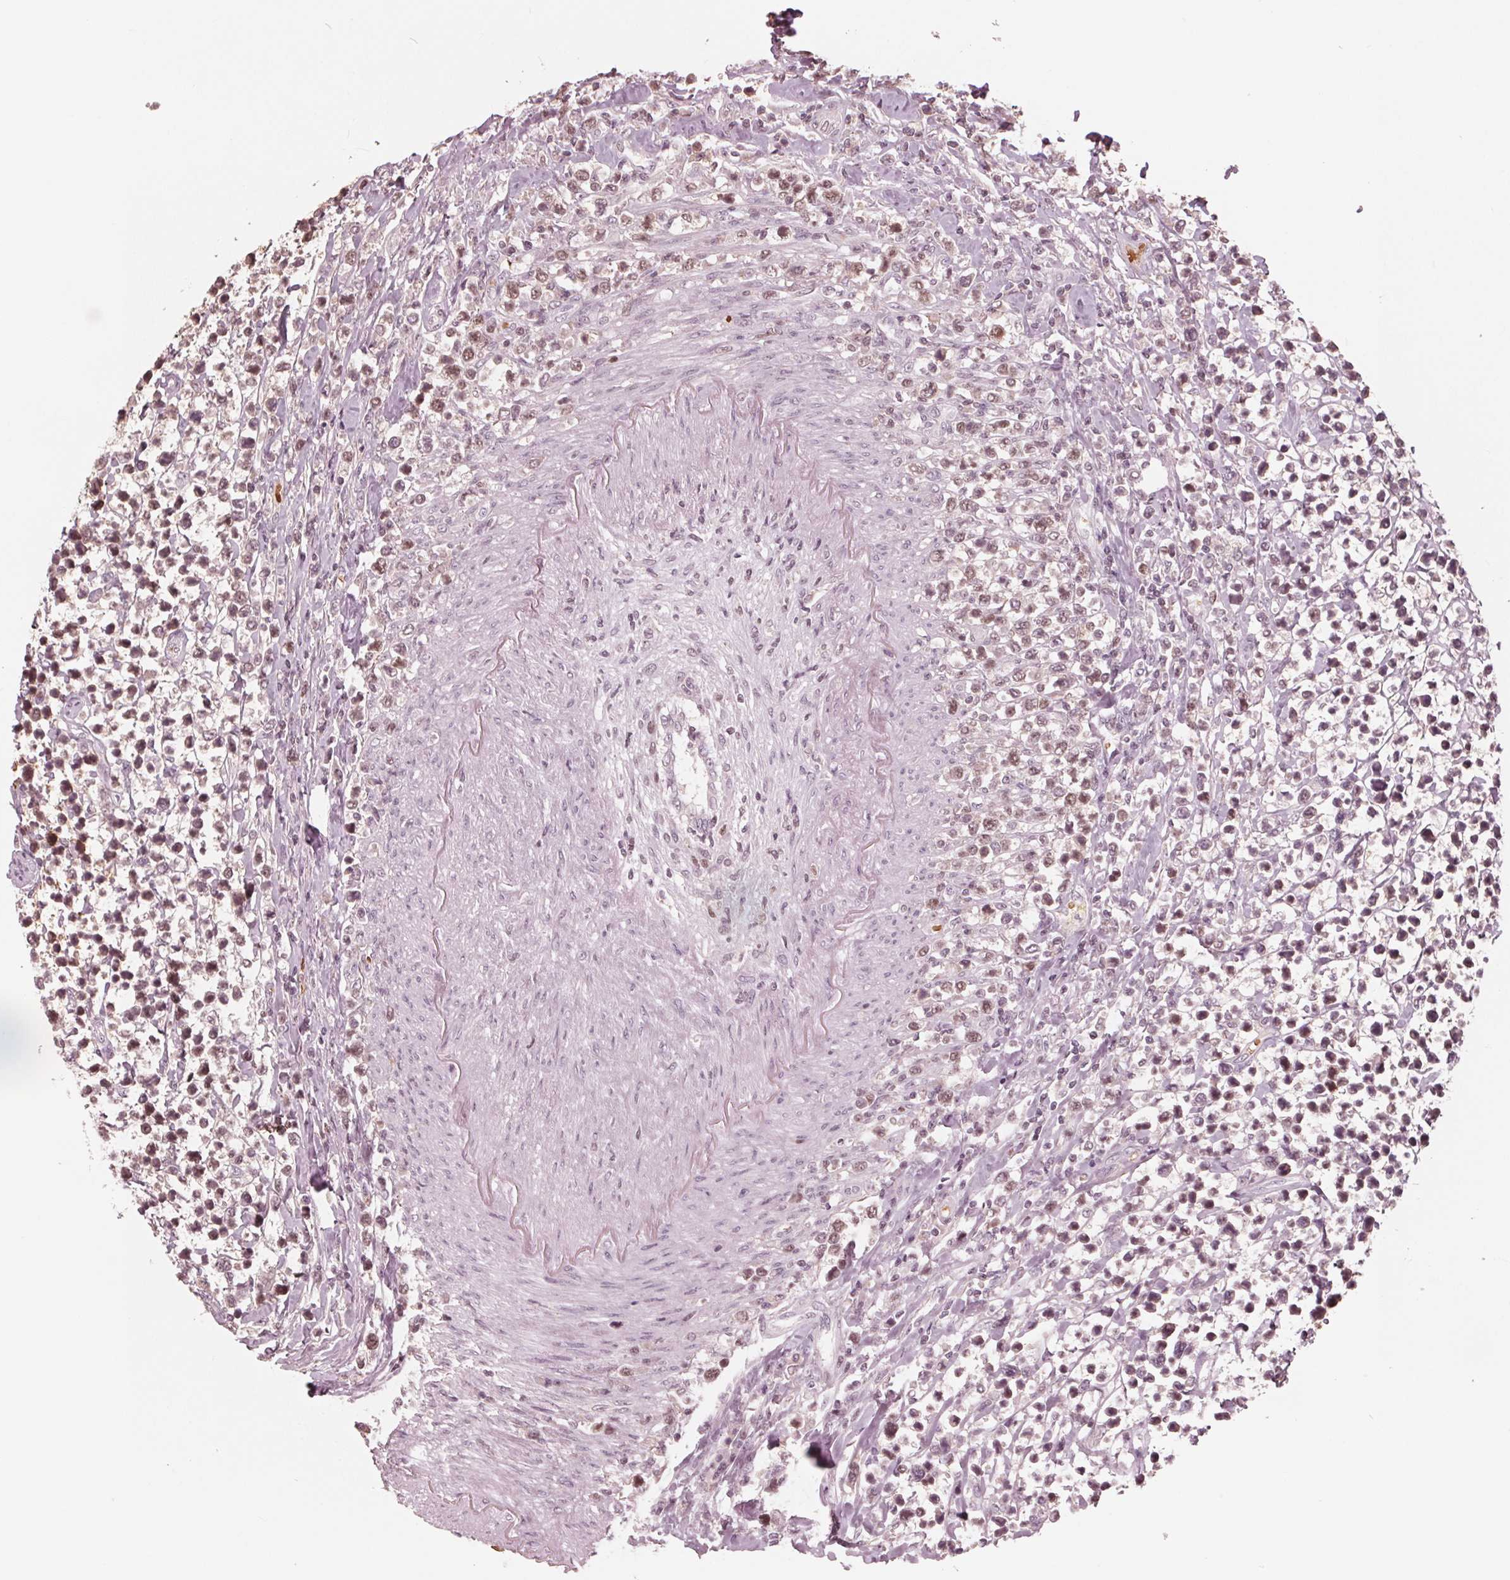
{"staining": {"intensity": "weak", "quantity": "25%-75%", "location": "nuclear"}, "tissue": "lymphoma", "cell_type": "Tumor cells", "image_type": "cancer", "snomed": [{"axis": "morphology", "description": "Malignant lymphoma, non-Hodgkin's type, High grade"}, {"axis": "topography", "description": "Soft tissue"}], "caption": "Immunohistochemistry of human malignant lymphoma, non-Hodgkin's type (high-grade) shows low levels of weak nuclear positivity in about 25%-75% of tumor cells.", "gene": "HIRIP3", "patient": {"sex": "female", "age": 56}}